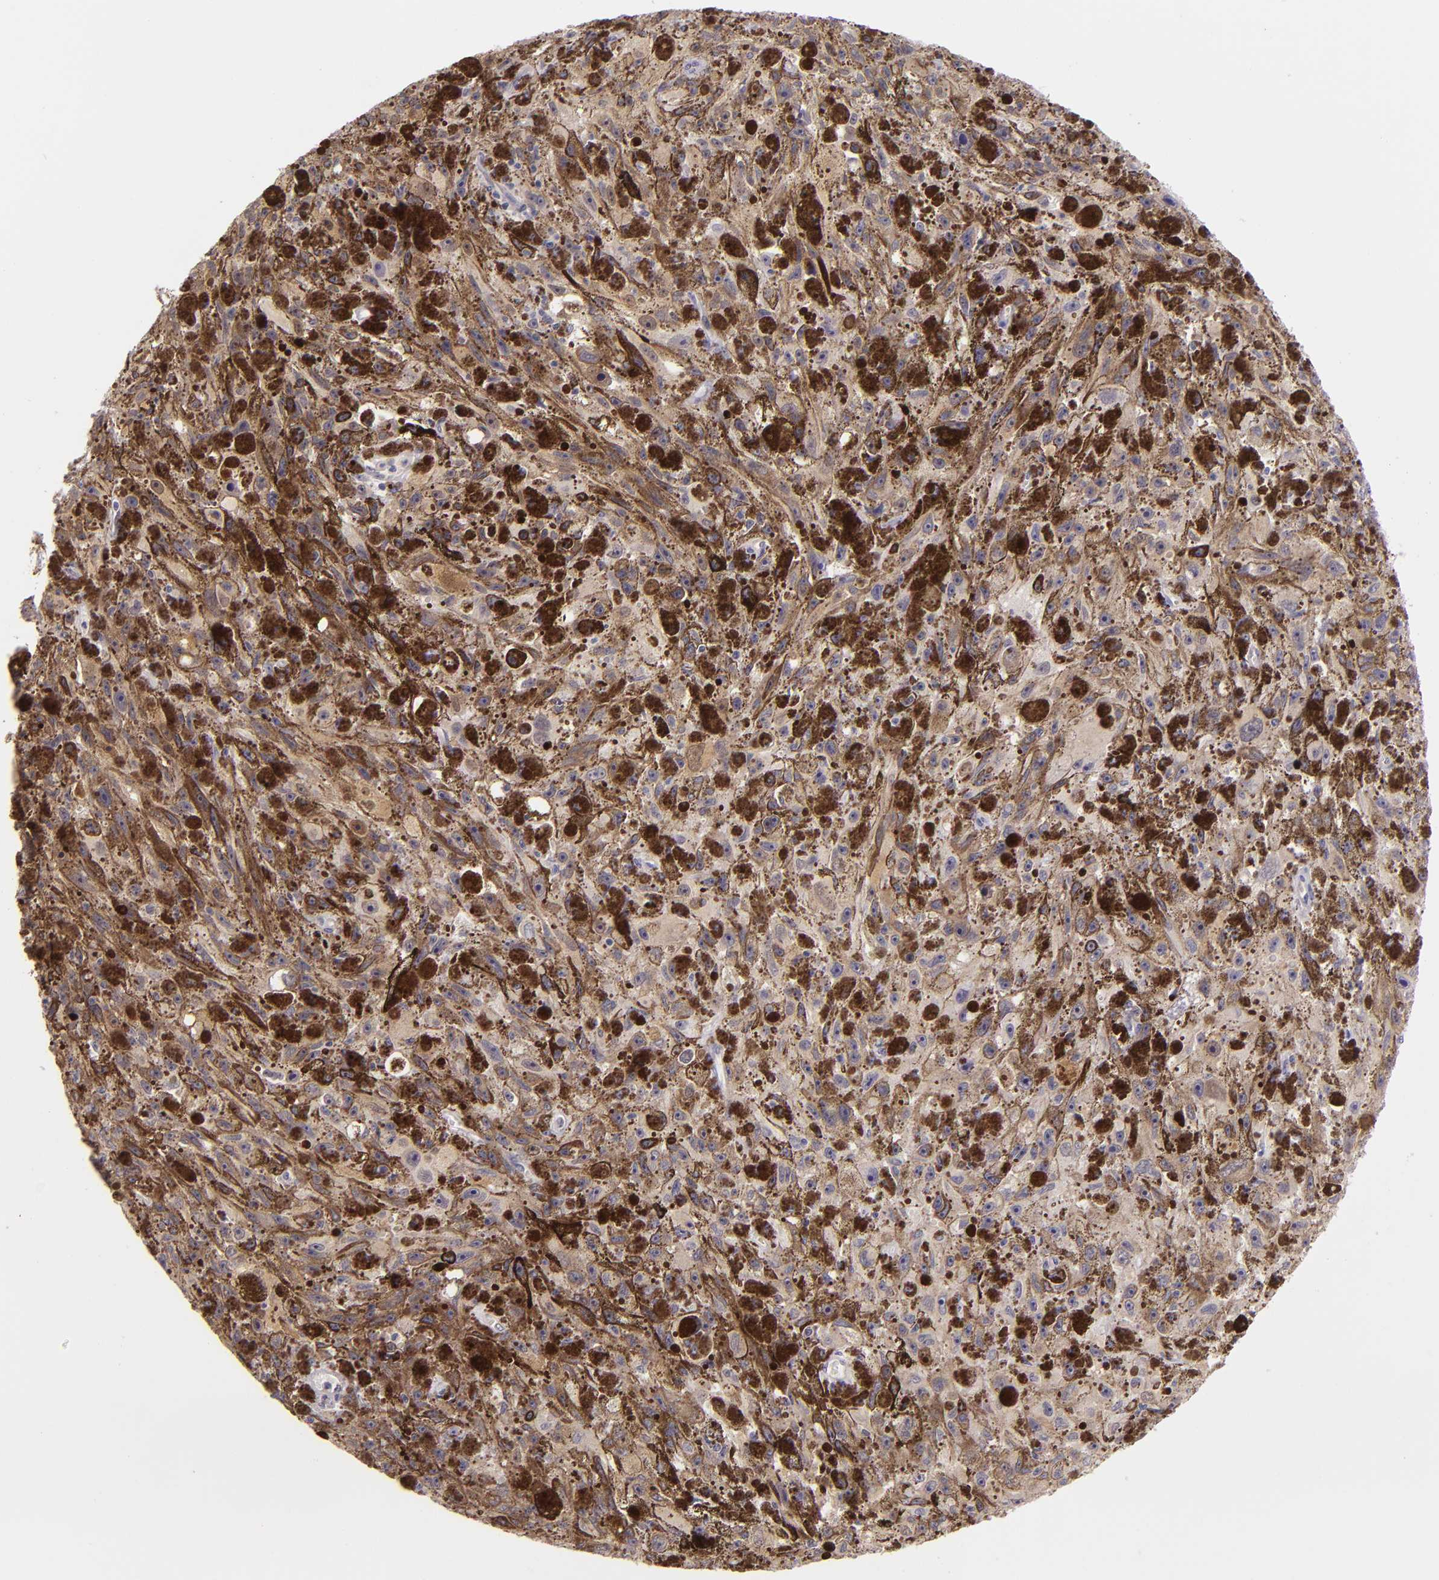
{"staining": {"intensity": "strong", "quantity": ">75%", "location": "cytoplasmic/membranous,nuclear"}, "tissue": "melanoma", "cell_type": "Tumor cells", "image_type": "cancer", "snomed": [{"axis": "morphology", "description": "Malignant melanoma, NOS"}, {"axis": "topography", "description": "Skin"}], "caption": "Immunohistochemical staining of human melanoma shows strong cytoplasmic/membranous and nuclear protein expression in approximately >75% of tumor cells.", "gene": "CSE1L", "patient": {"sex": "female", "age": 104}}